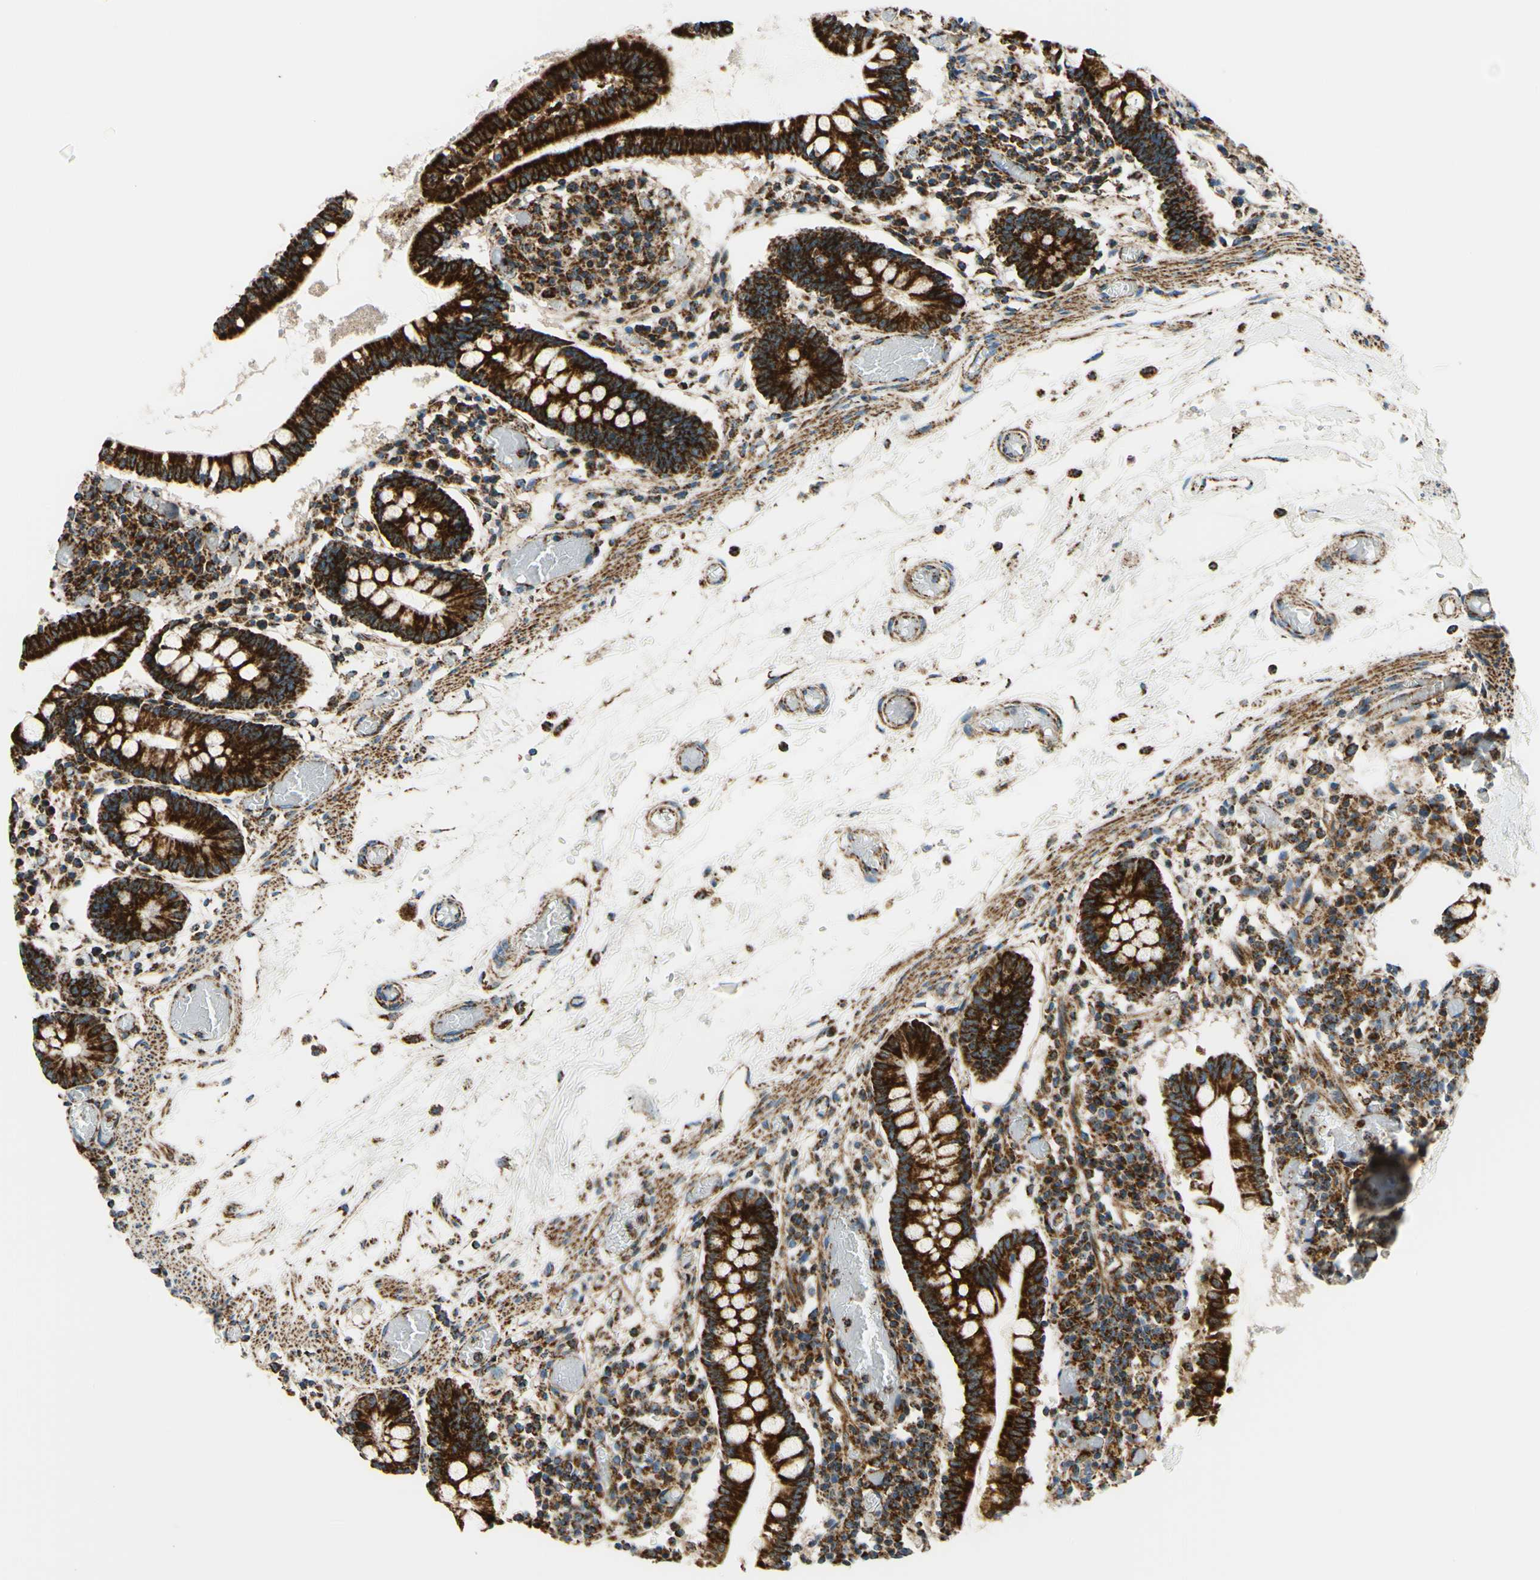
{"staining": {"intensity": "strong", "quantity": ">75%", "location": "cytoplasmic/membranous"}, "tissue": "small intestine", "cell_type": "Glandular cells", "image_type": "normal", "snomed": [{"axis": "morphology", "description": "Normal tissue, NOS"}, {"axis": "topography", "description": "Small intestine"}], "caption": "Strong cytoplasmic/membranous expression is identified in about >75% of glandular cells in unremarkable small intestine.", "gene": "MAVS", "patient": {"sex": "female", "age": 61}}